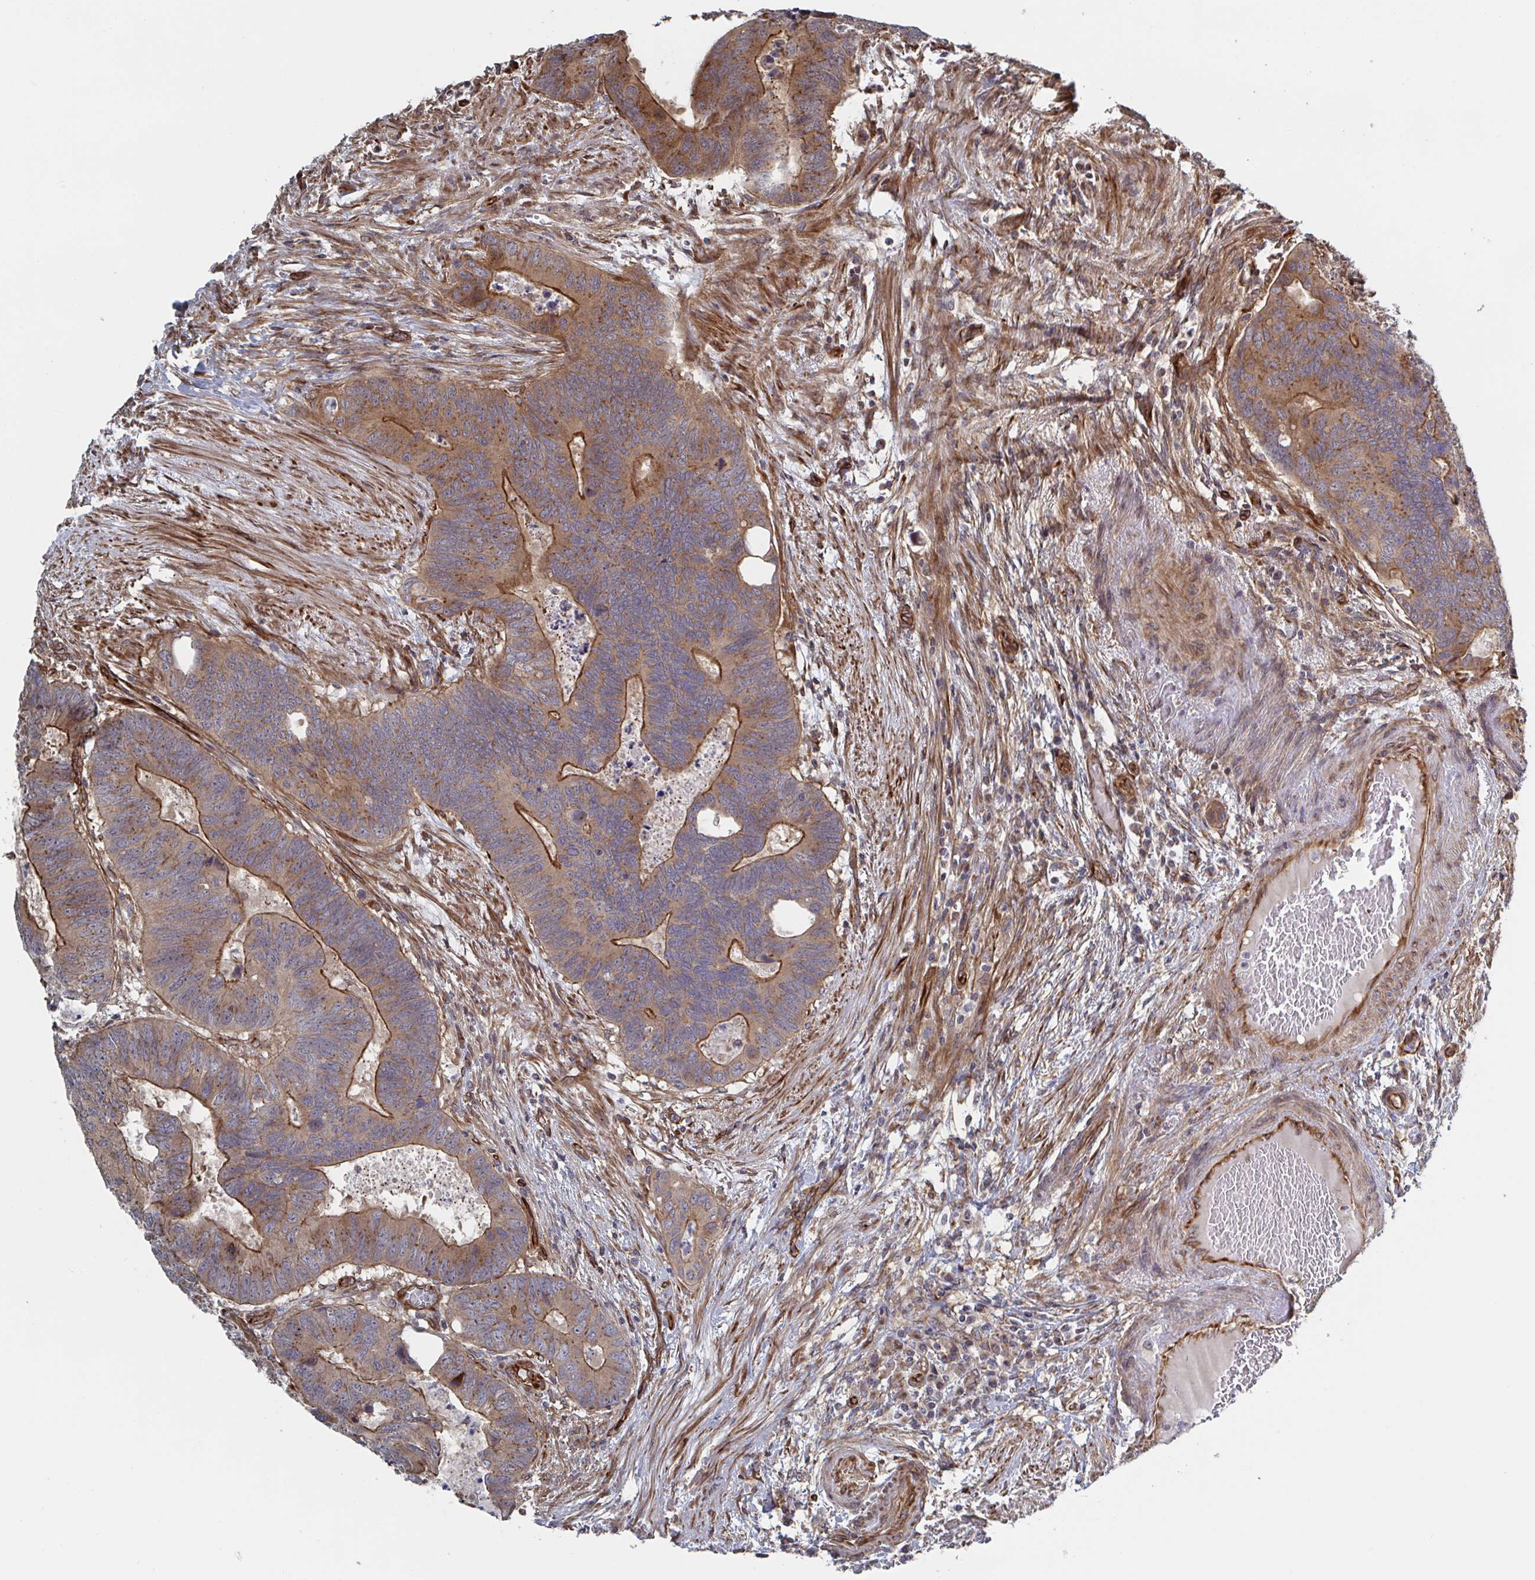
{"staining": {"intensity": "moderate", "quantity": ">75%", "location": "cytoplasmic/membranous"}, "tissue": "colorectal cancer", "cell_type": "Tumor cells", "image_type": "cancer", "snomed": [{"axis": "morphology", "description": "Adenocarcinoma, NOS"}, {"axis": "topography", "description": "Colon"}], "caption": "An image of adenocarcinoma (colorectal) stained for a protein demonstrates moderate cytoplasmic/membranous brown staining in tumor cells.", "gene": "DVL3", "patient": {"sex": "male", "age": 62}}